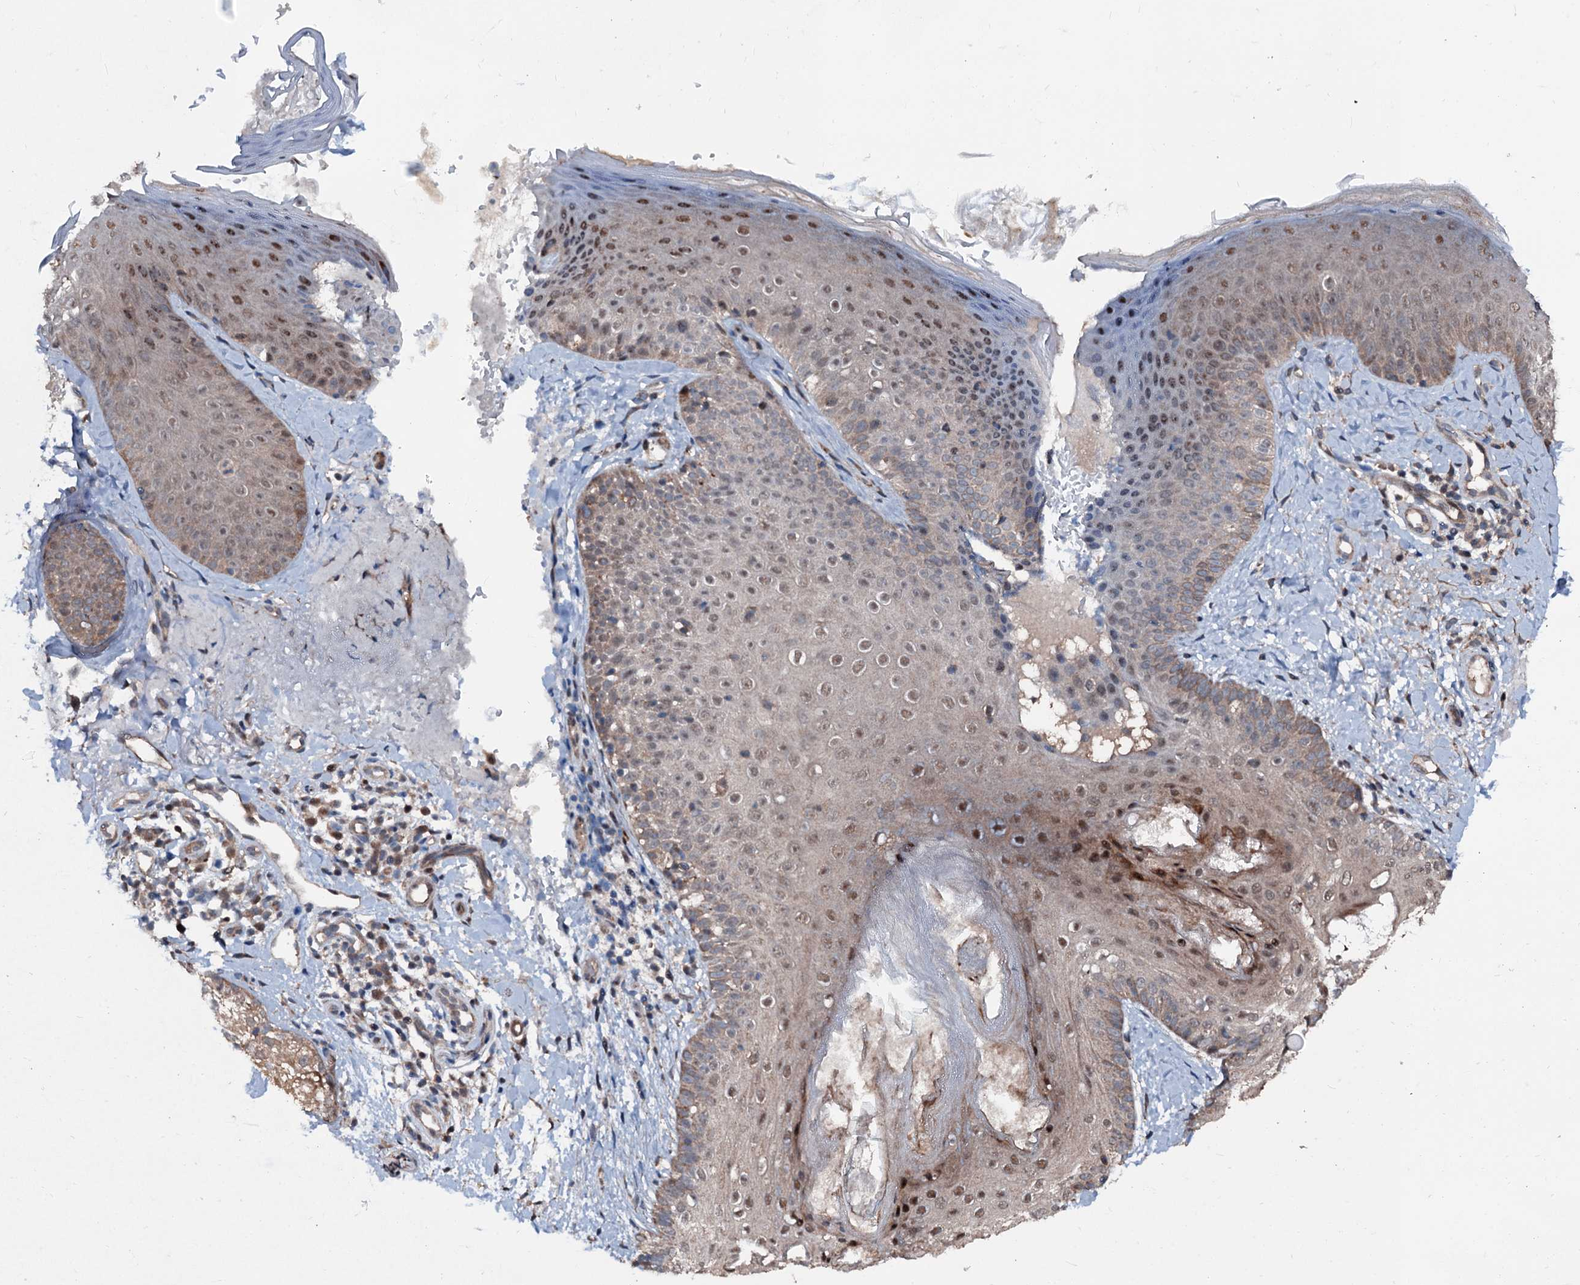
{"staining": {"intensity": "moderate", "quantity": "25%-75%", "location": "cytoplasmic/membranous,nuclear"}, "tissue": "skin", "cell_type": "Fibroblasts", "image_type": "normal", "snomed": [{"axis": "morphology", "description": "Normal tissue, NOS"}, {"axis": "topography", "description": "Skin"}], "caption": "About 25%-75% of fibroblasts in unremarkable human skin show moderate cytoplasmic/membranous,nuclear protein staining as visualized by brown immunohistochemical staining.", "gene": "PSMD13", "patient": {"sex": "male", "age": 57}}